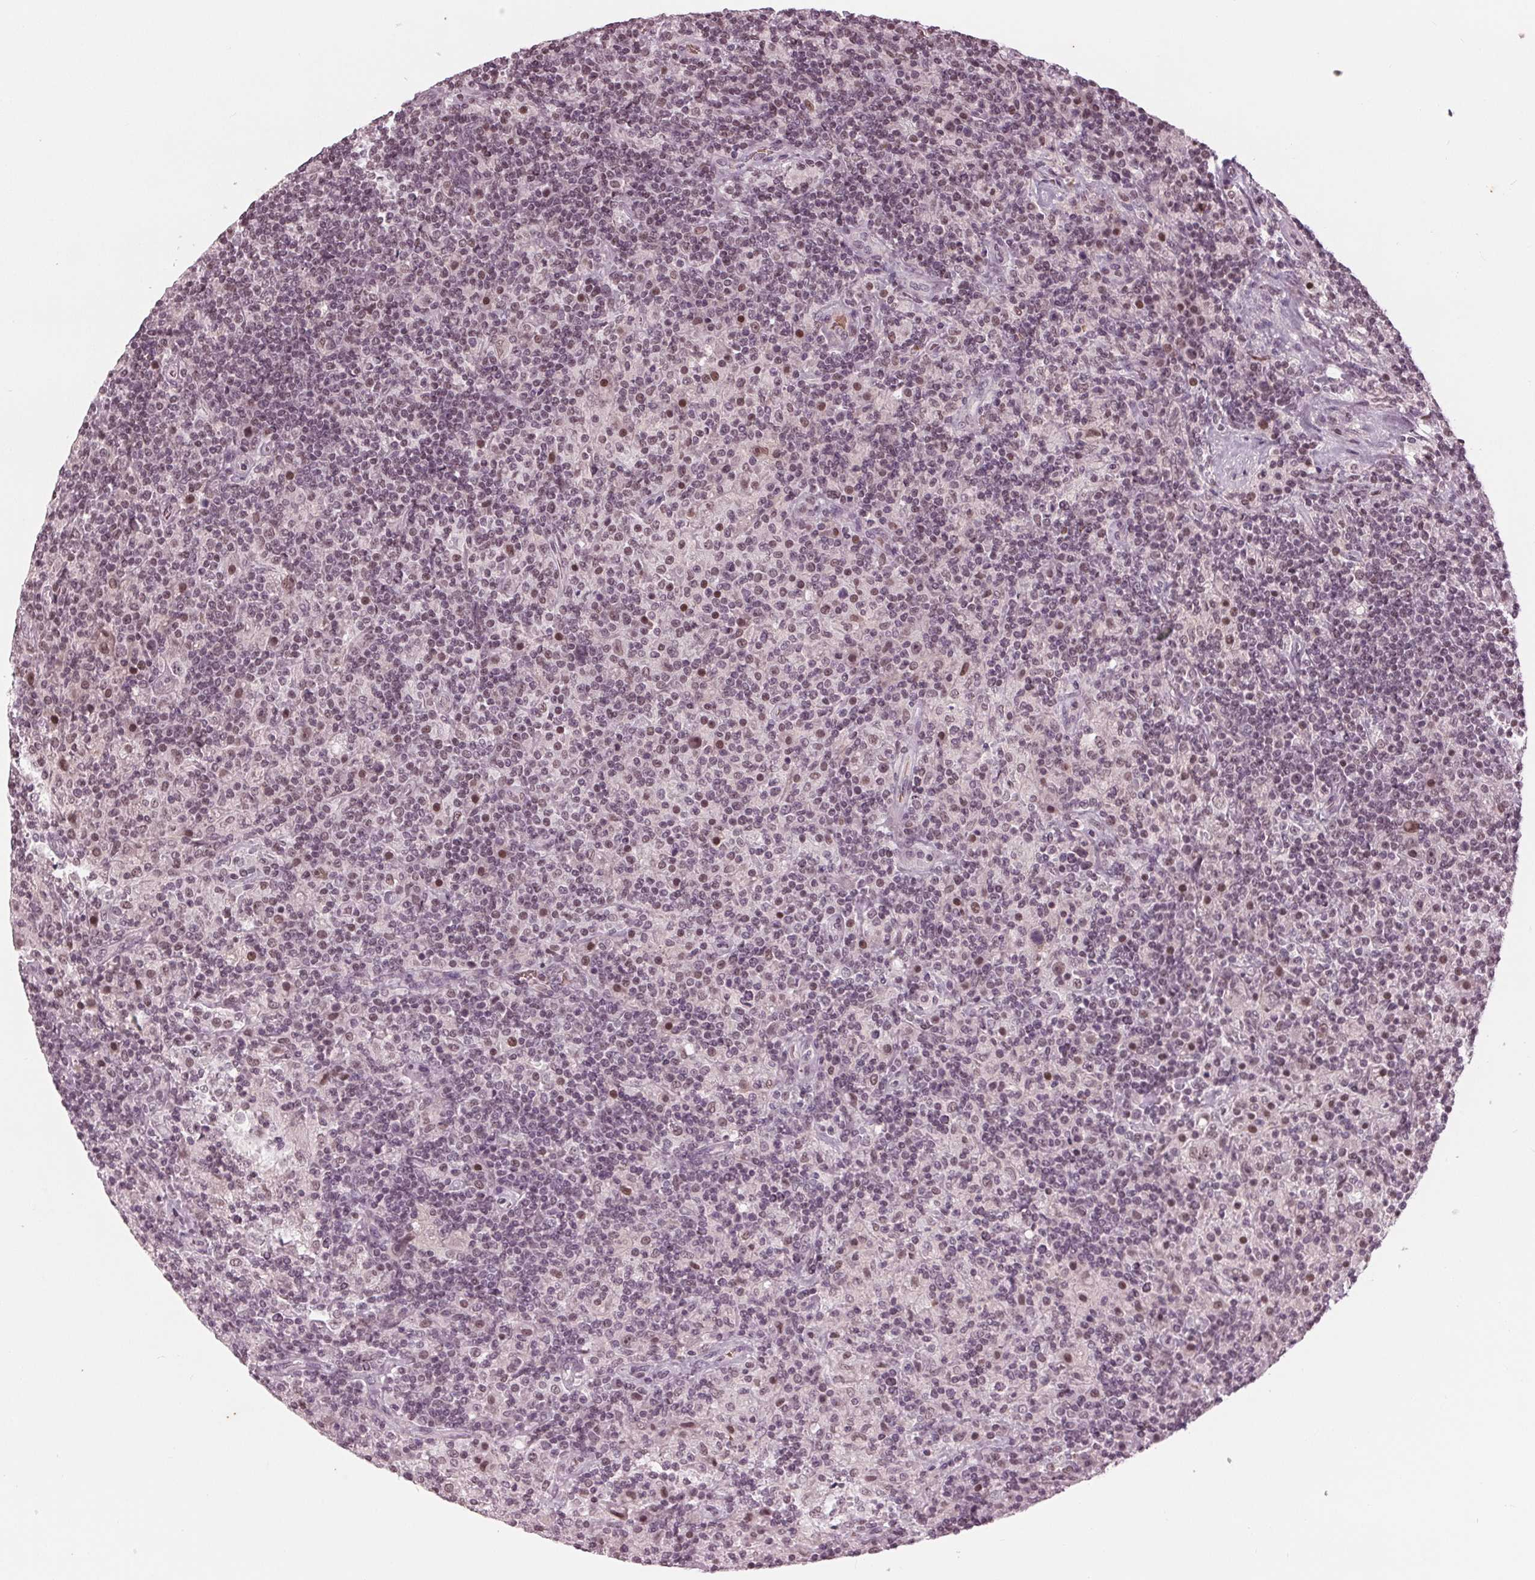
{"staining": {"intensity": "moderate", "quantity": "25%-75%", "location": "nuclear"}, "tissue": "lymphoma", "cell_type": "Tumor cells", "image_type": "cancer", "snomed": [{"axis": "morphology", "description": "Hodgkin's disease, NOS"}, {"axis": "topography", "description": "Lymph node"}], "caption": "High-magnification brightfield microscopy of Hodgkin's disease stained with DAB (brown) and counterstained with hematoxylin (blue). tumor cells exhibit moderate nuclear staining is identified in approximately25%-75% of cells.", "gene": "DNMT3L", "patient": {"sex": "male", "age": 70}}